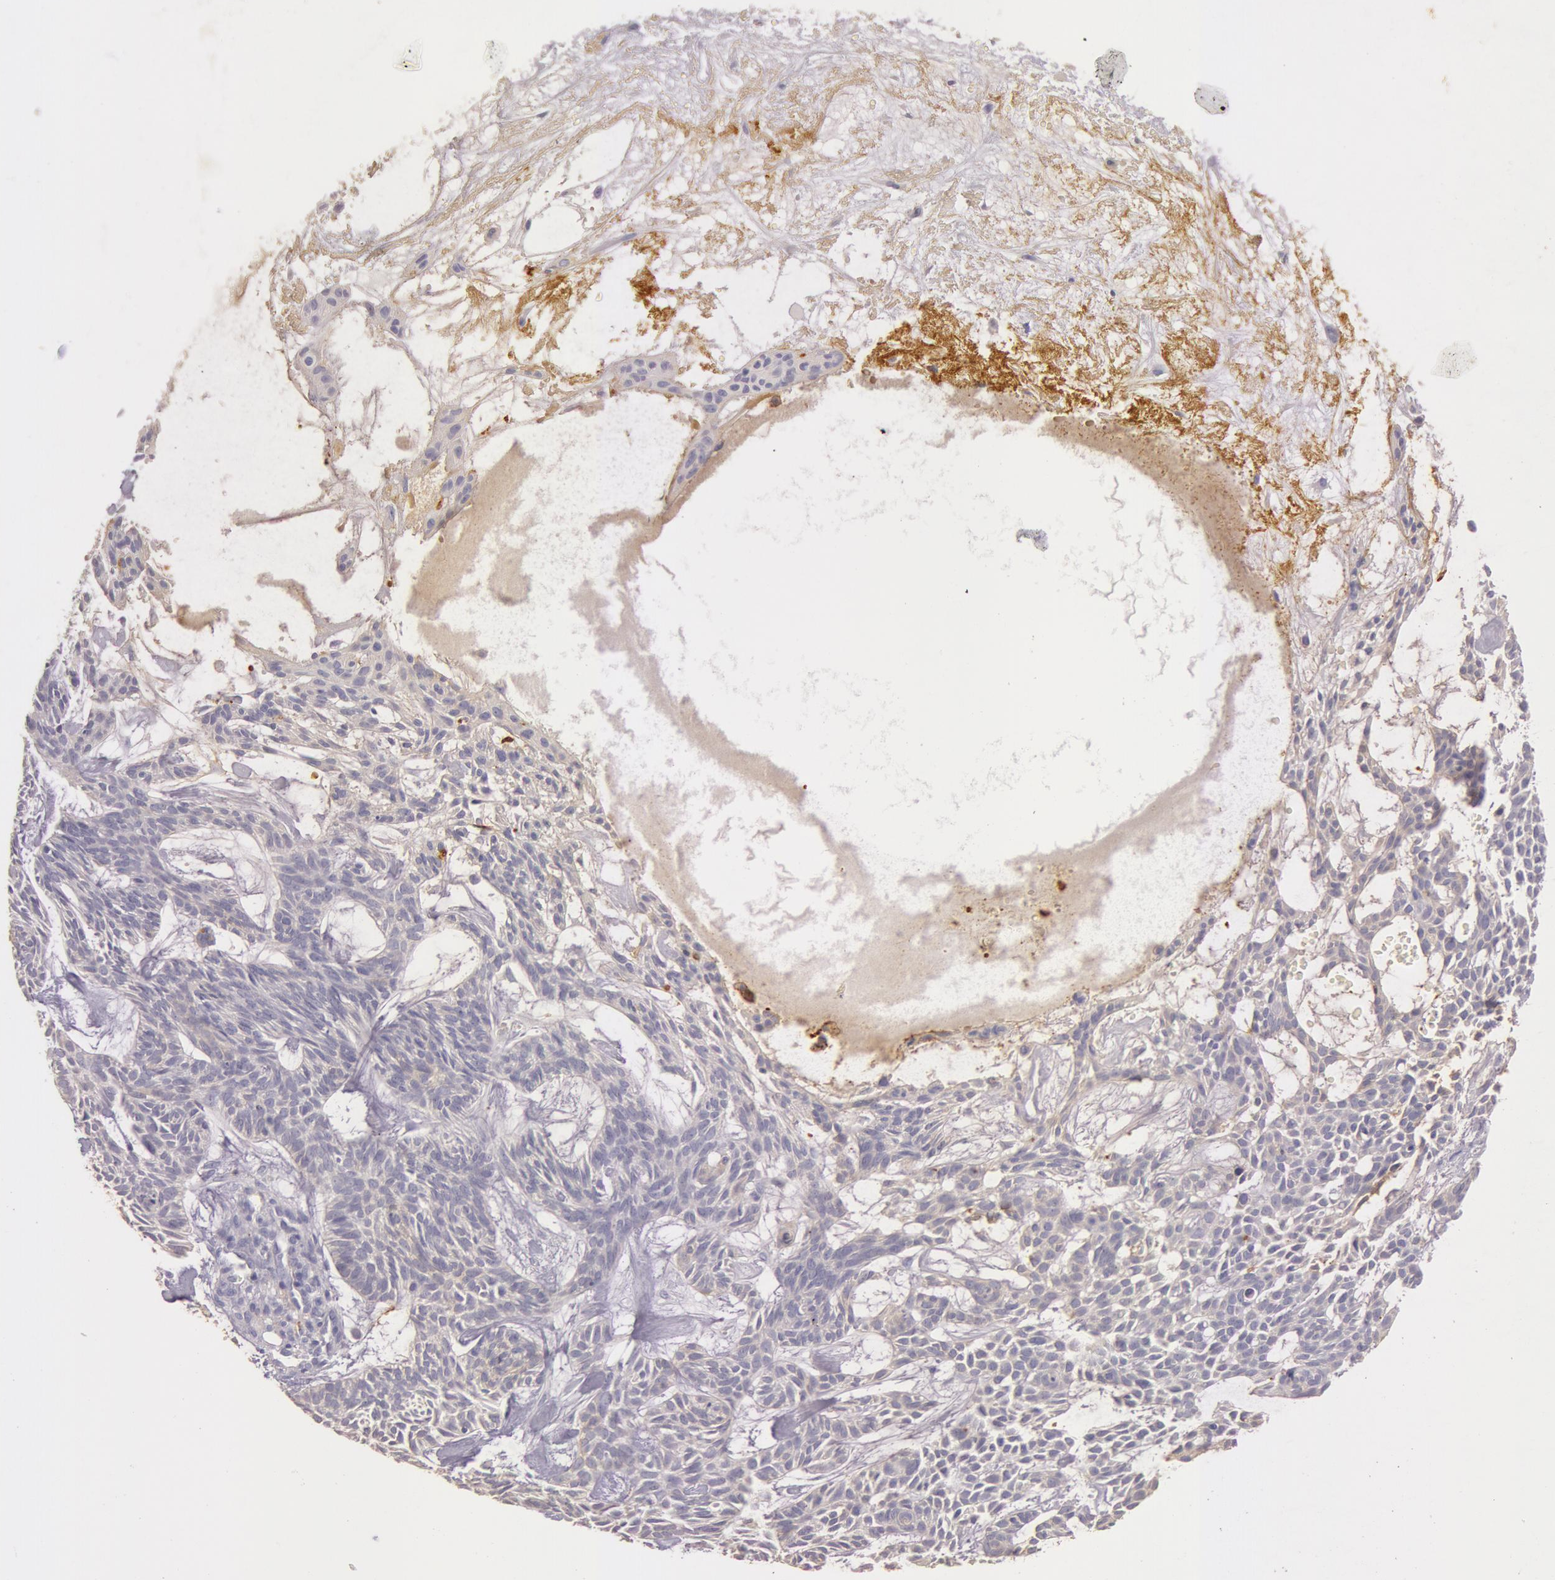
{"staining": {"intensity": "negative", "quantity": "none", "location": "none"}, "tissue": "skin cancer", "cell_type": "Tumor cells", "image_type": "cancer", "snomed": [{"axis": "morphology", "description": "Basal cell carcinoma"}, {"axis": "topography", "description": "Skin"}], "caption": "This is an immunohistochemistry (IHC) photomicrograph of skin cancer (basal cell carcinoma). There is no staining in tumor cells.", "gene": "C4BPA", "patient": {"sex": "male", "age": 75}}